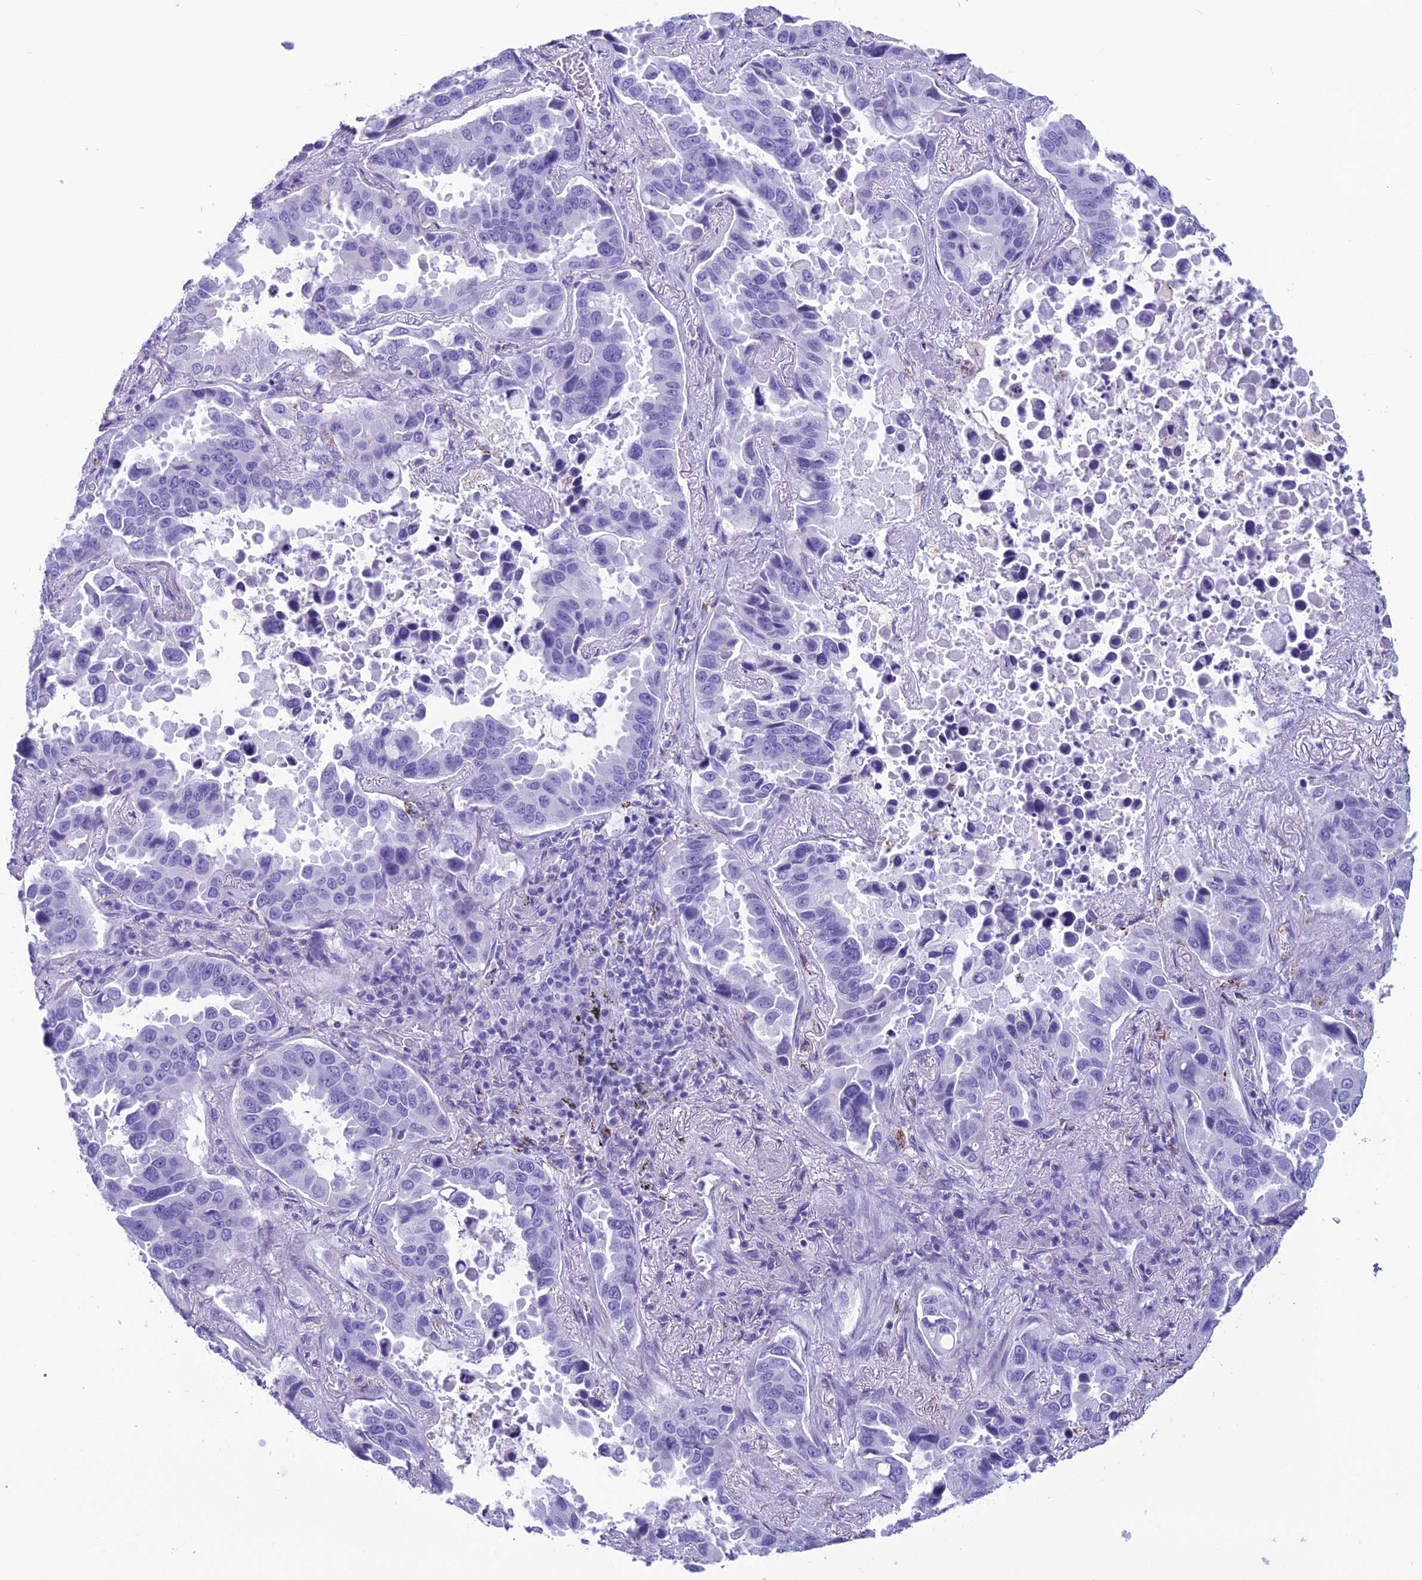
{"staining": {"intensity": "negative", "quantity": "none", "location": "none"}, "tissue": "lung cancer", "cell_type": "Tumor cells", "image_type": "cancer", "snomed": [{"axis": "morphology", "description": "Adenocarcinoma, NOS"}, {"axis": "topography", "description": "Lung"}], "caption": "Immunohistochemical staining of lung adenocarcinoma exhibits no significant positivity in tumor cells. Nuclei are stained in blue.", "gene": "TRAM1L1", "patient": {"sex": "male", "age": 64}}